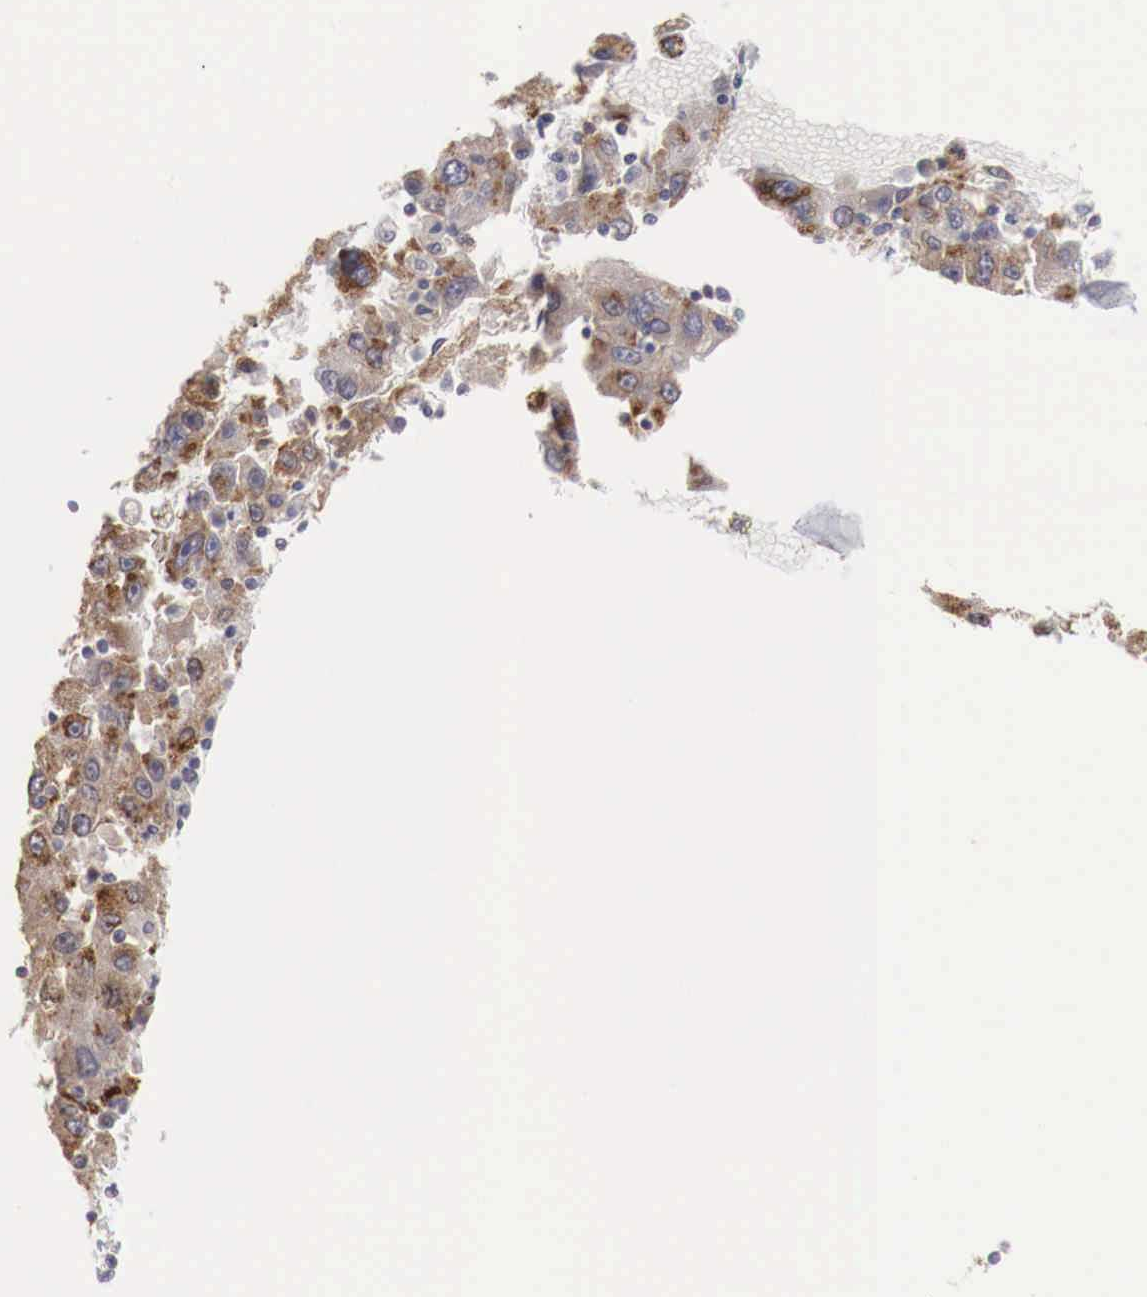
{"staining": {"intensity": "moderate", "quantity": "25%-75%", "location": "cytoplasmic/membranous"}, "tissue": "liver cancer", "cell_type": "Tumor cells", "image_type": "cancer", "snomed": [{"axis": "morphology", "description": "Carcinoma, Hepatocellular, NOS"}, {"axis": "topography", "description": "Liver"}], "caption": "IHC of human liver cancer displays medium levels of moderate cytoplasmic/membranous staining in approximately 25%-75% of tumor cells.", "gene": "NSDHL", "patient": {"sex": "male", "age": 49}}